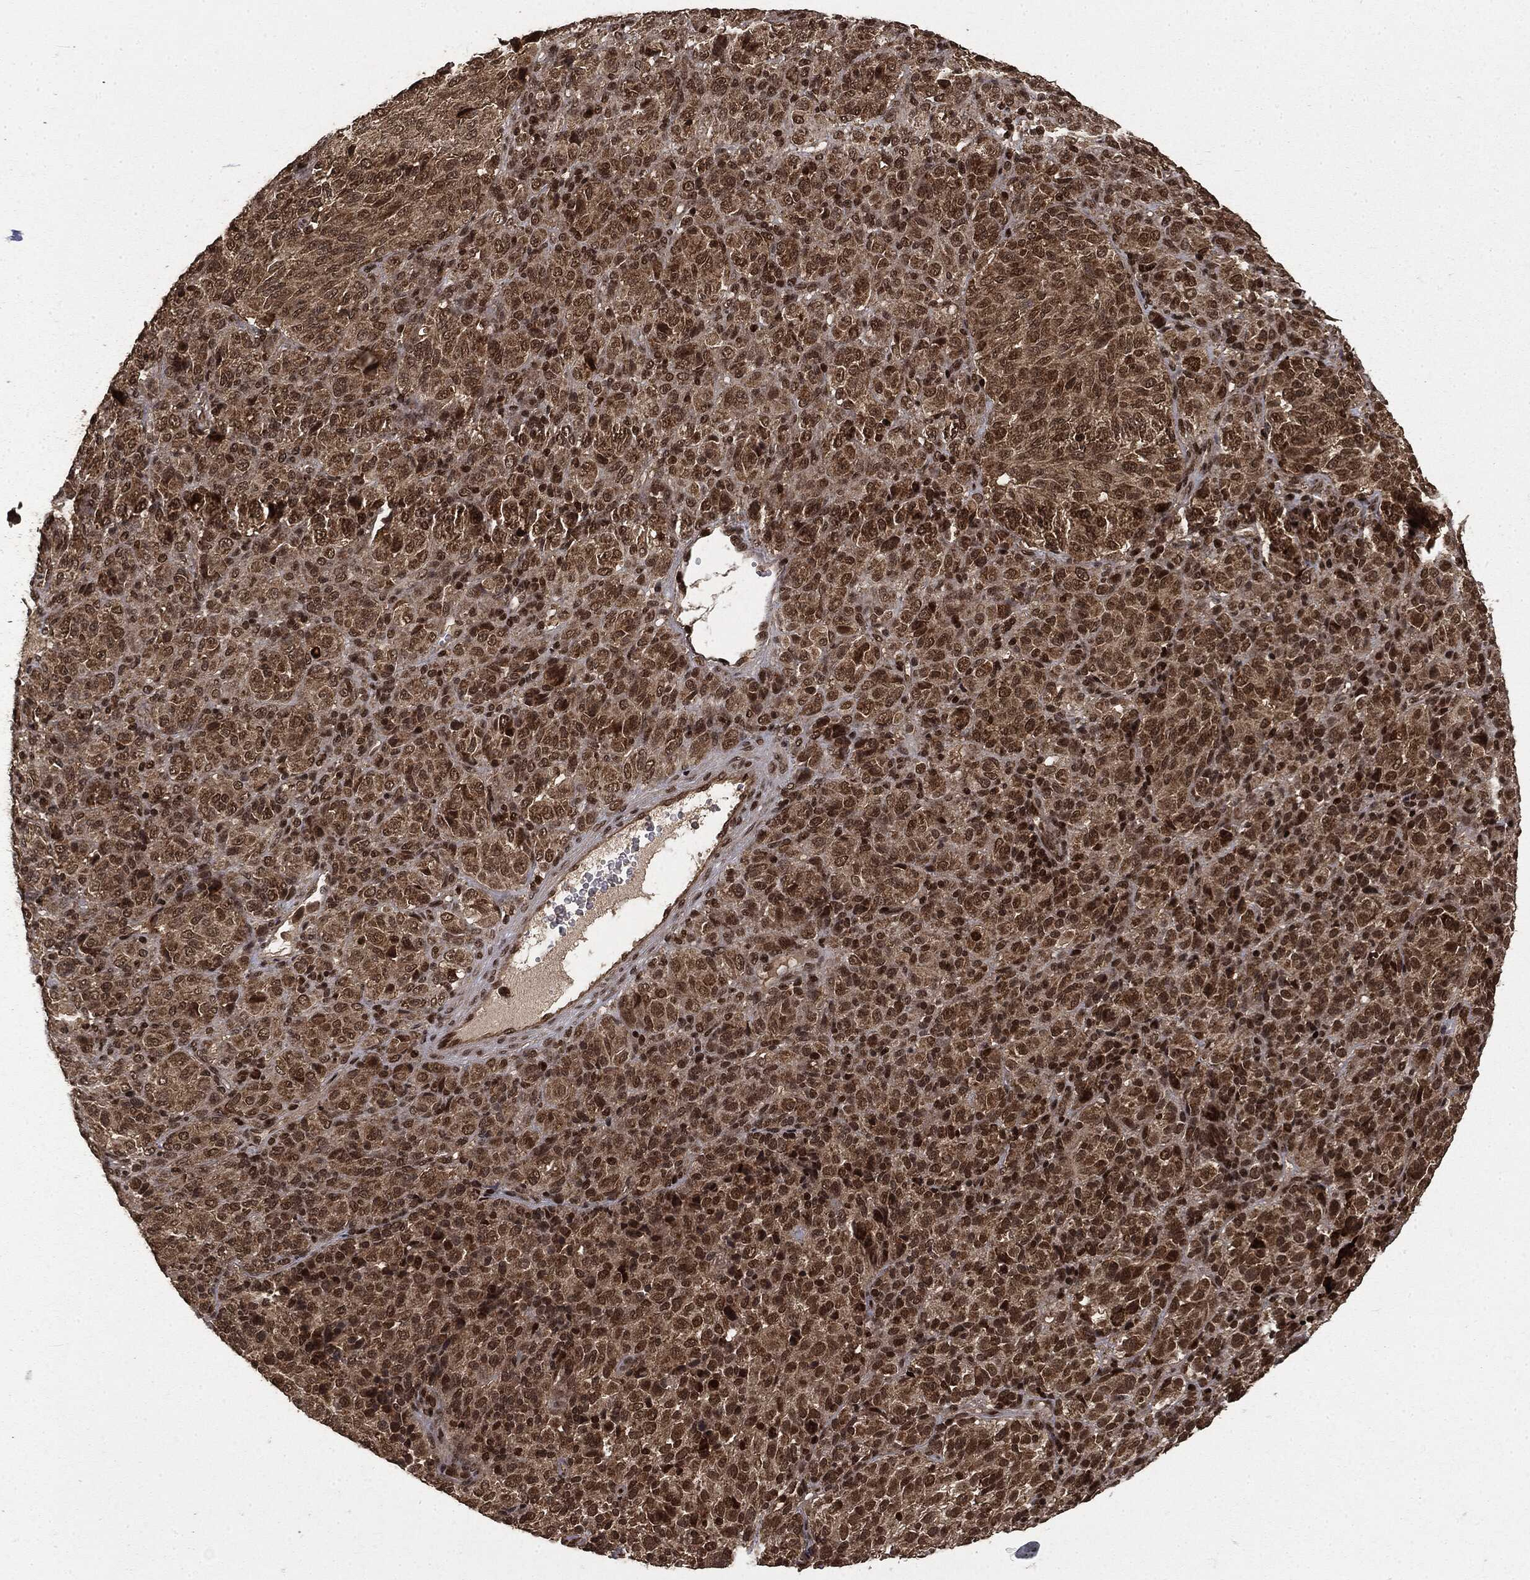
{"staining": {"intensity": "moderate", "quantity": "25%-75%", "location": "cytoplasmic/membranous,nuclear"}, "tissue": "melanoma", "cell_type": "Tumor cells", "image_type": "cancer", "snomed": [{"axis": "morphology", "description": "Malignant melanoma, Metastatic site"}, {"axis": "topography", "description": "Brain"}], "caption": "Melanoma tissue reveals moderate cytoplasmic/membranous and nuclear expression in approximately 25%-75% of tumor cells, visualized by immunohistochemistry.", "gene": "CTDP1", "patient": {"sex": "female", "age": 56}}